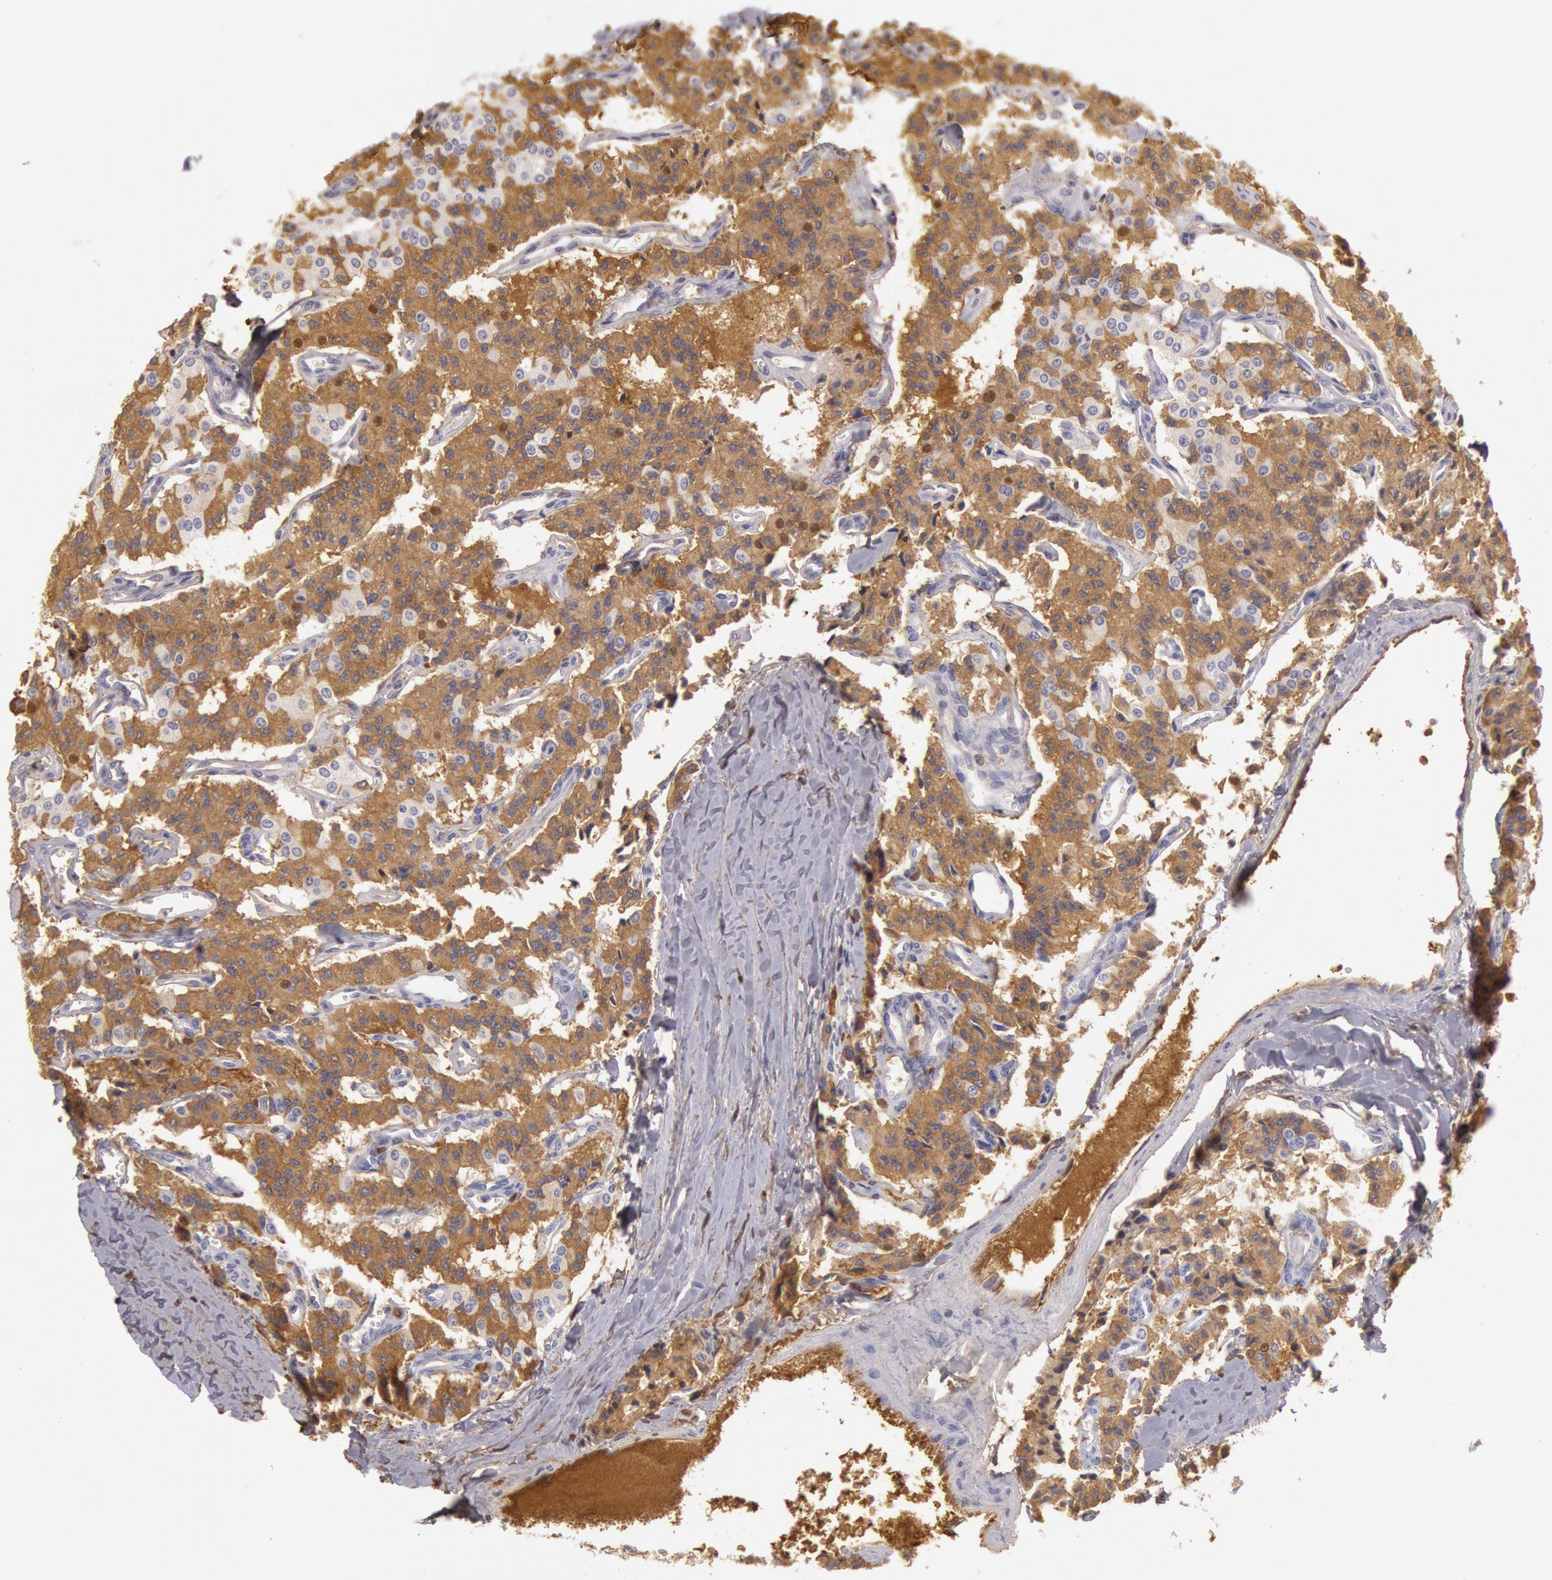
{"staining": {"intensity": "moderate", "quantity": "25%-75%", "location": "cytoplasmic/membranous"}, "tissue": "carcinoid", "cell_type": "Tumor cells", "image_type": "cancer", "snomed": [{"axis": "morphology", "description": "Carcinoid, malignant, NOS"}, {"axis": "topography", "description": "Bronchus"}], "caption": "Immunohistochemical staining of malignant carcinoid shows moderate cytoplasmic/membranous protein positivity in about 25%-75% of tumor cells.", "gene": "IGHG1", "patient": {"sex": "male", "age": 55}}